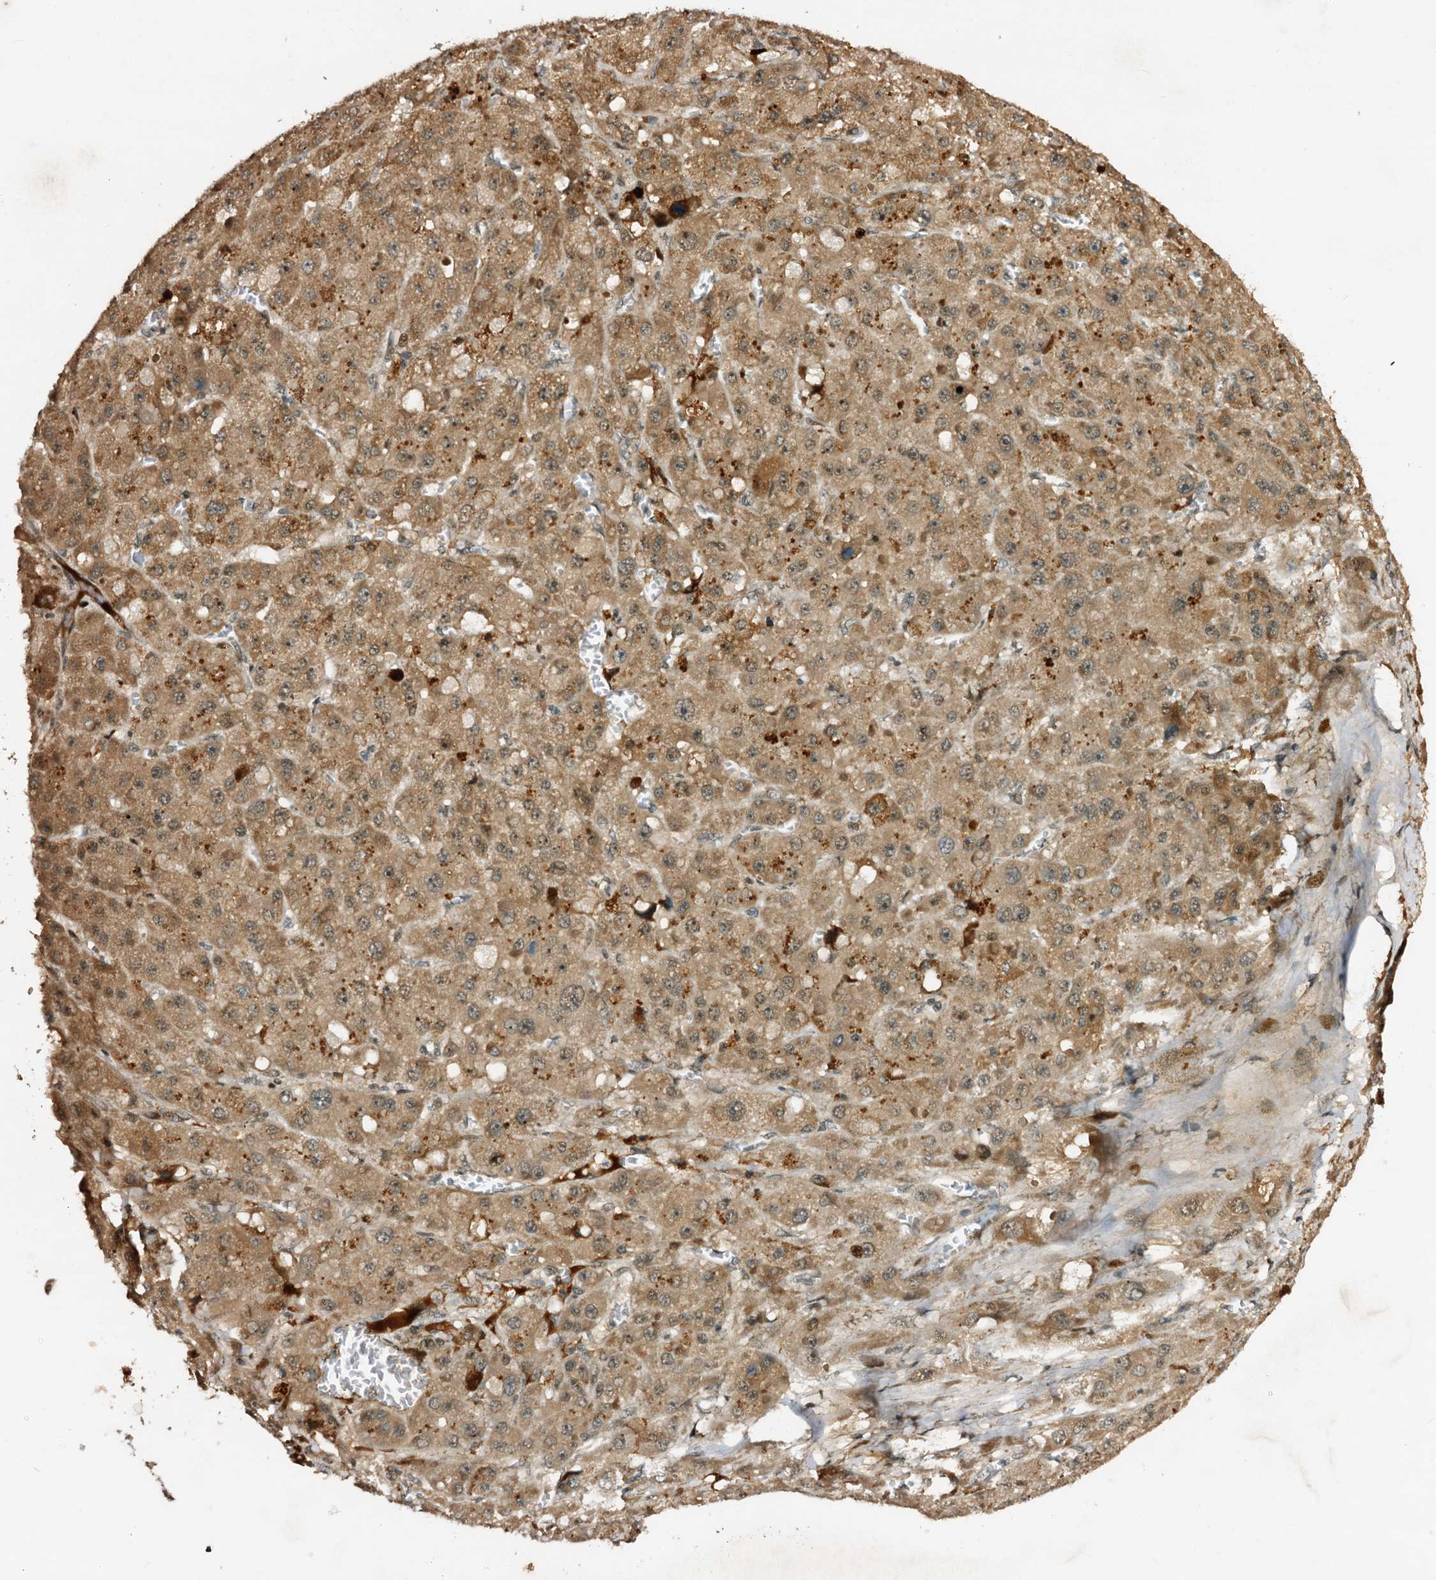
{"staining": {"intensity": "moderate", "quantity": ">75%", "location": "cytoplasmic/membranous"}, "tissue": "liver cancer", "cell_type": "Tumor cells", "image_type": "cancer", "snomed": [{"axis": "morphology", "description": "Carcinoma, Hepatocellular, NOS"}, {"axis": "topography", "description": "Liver"}], "caption": "A brown stain shows moderate cytoplasmic/membranous staining of a protein in liver cancer tumor cells.", "gene": "TRAPPC4", "patient": {"sex": "female", "age": 73}}